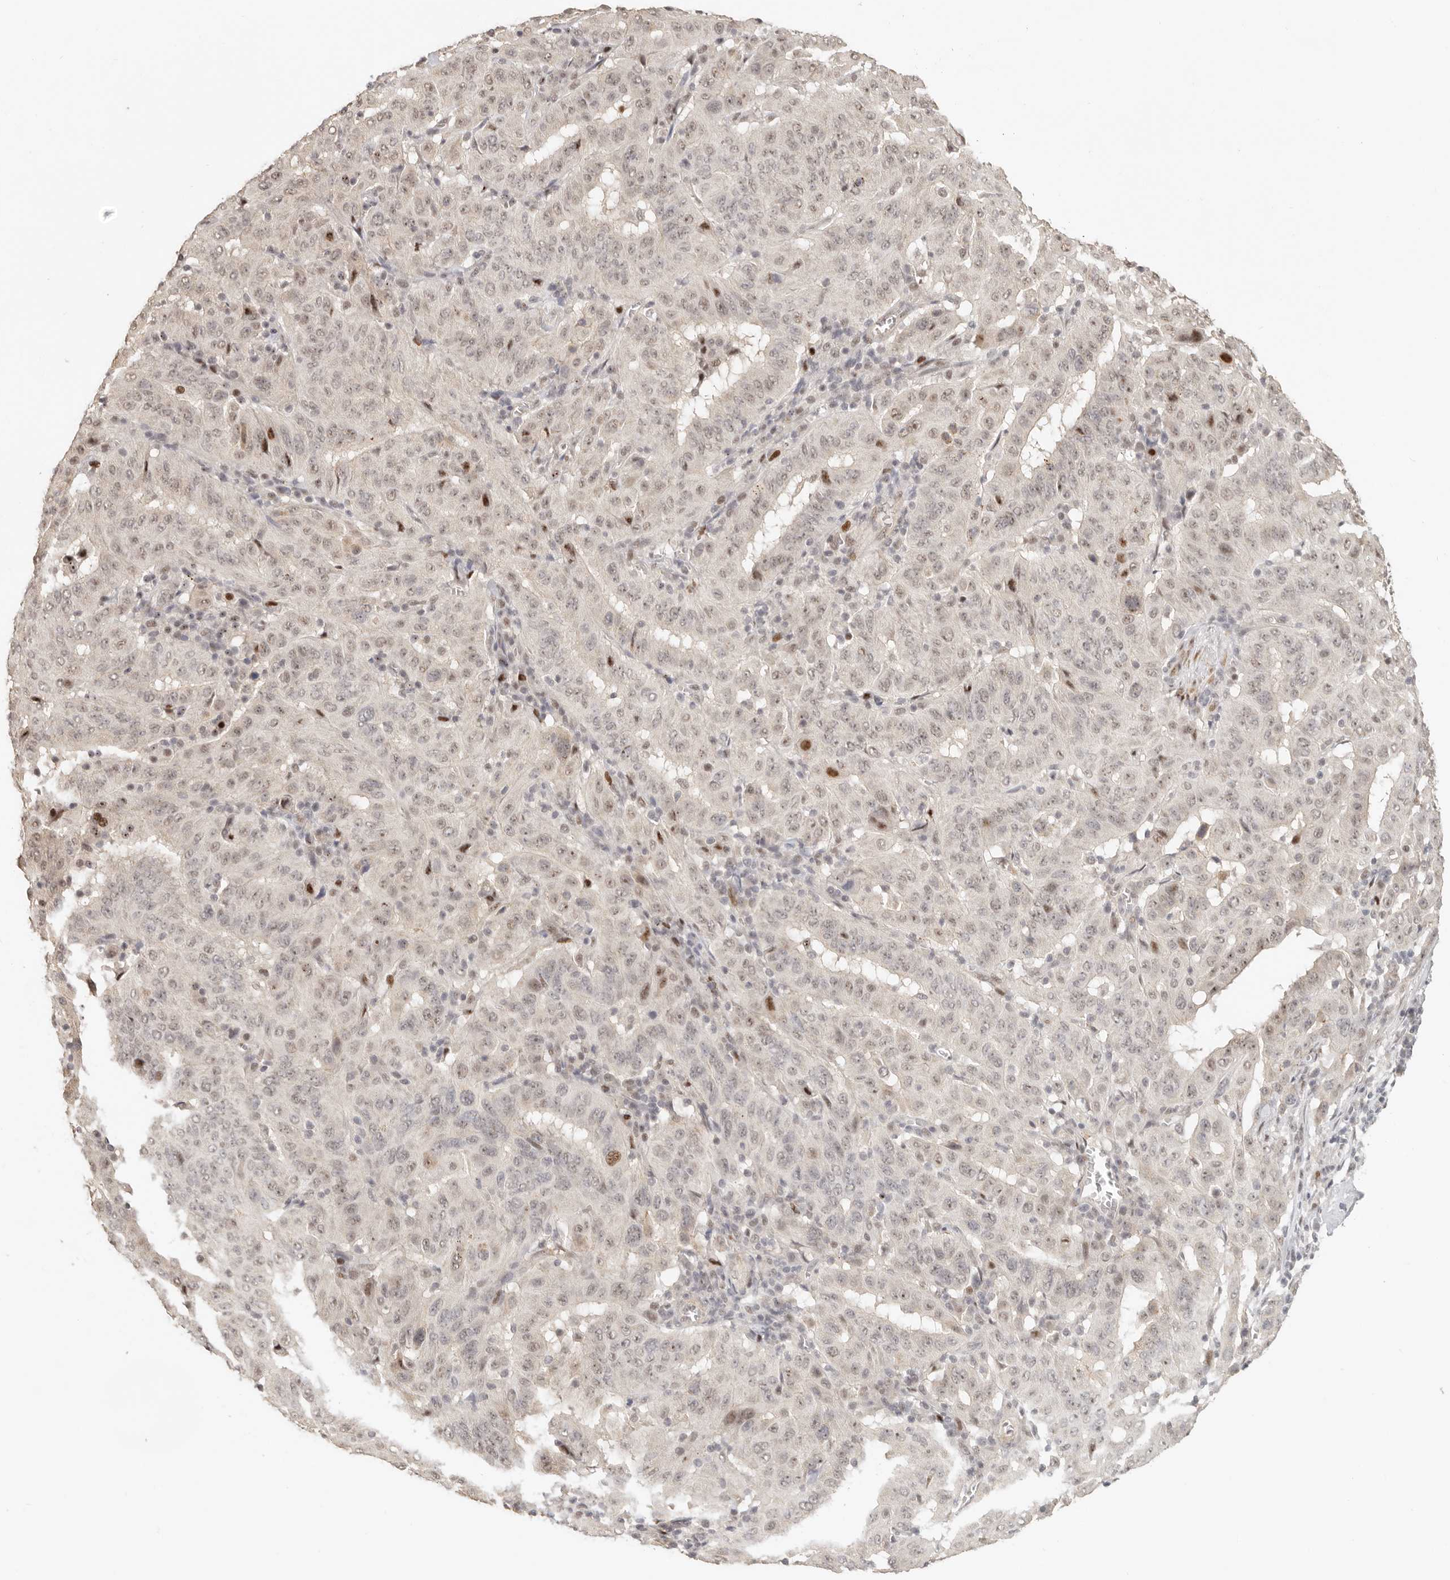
{"staining": {"intensity": "weak", "quantity": "25%-75%", "location": "nuclear"}, "tissue": "pancreatic cancer", "cell_type": "Tumor cells", "image_type": "cancer", "snomed": [{"axis": "morphology", "description": "Adenocarcinoma, NOS"}, {"axis": "topography", "description": "Pancreas"}], "caption": "Brown immunohistochemical staining in adenocarcinoma (pancreatic) reveals weak nuclear staining in approximately 25%-75% of tumor cells.", "gene": "GPBP1L1", "patient": {"sex": "male", "age": 63}}